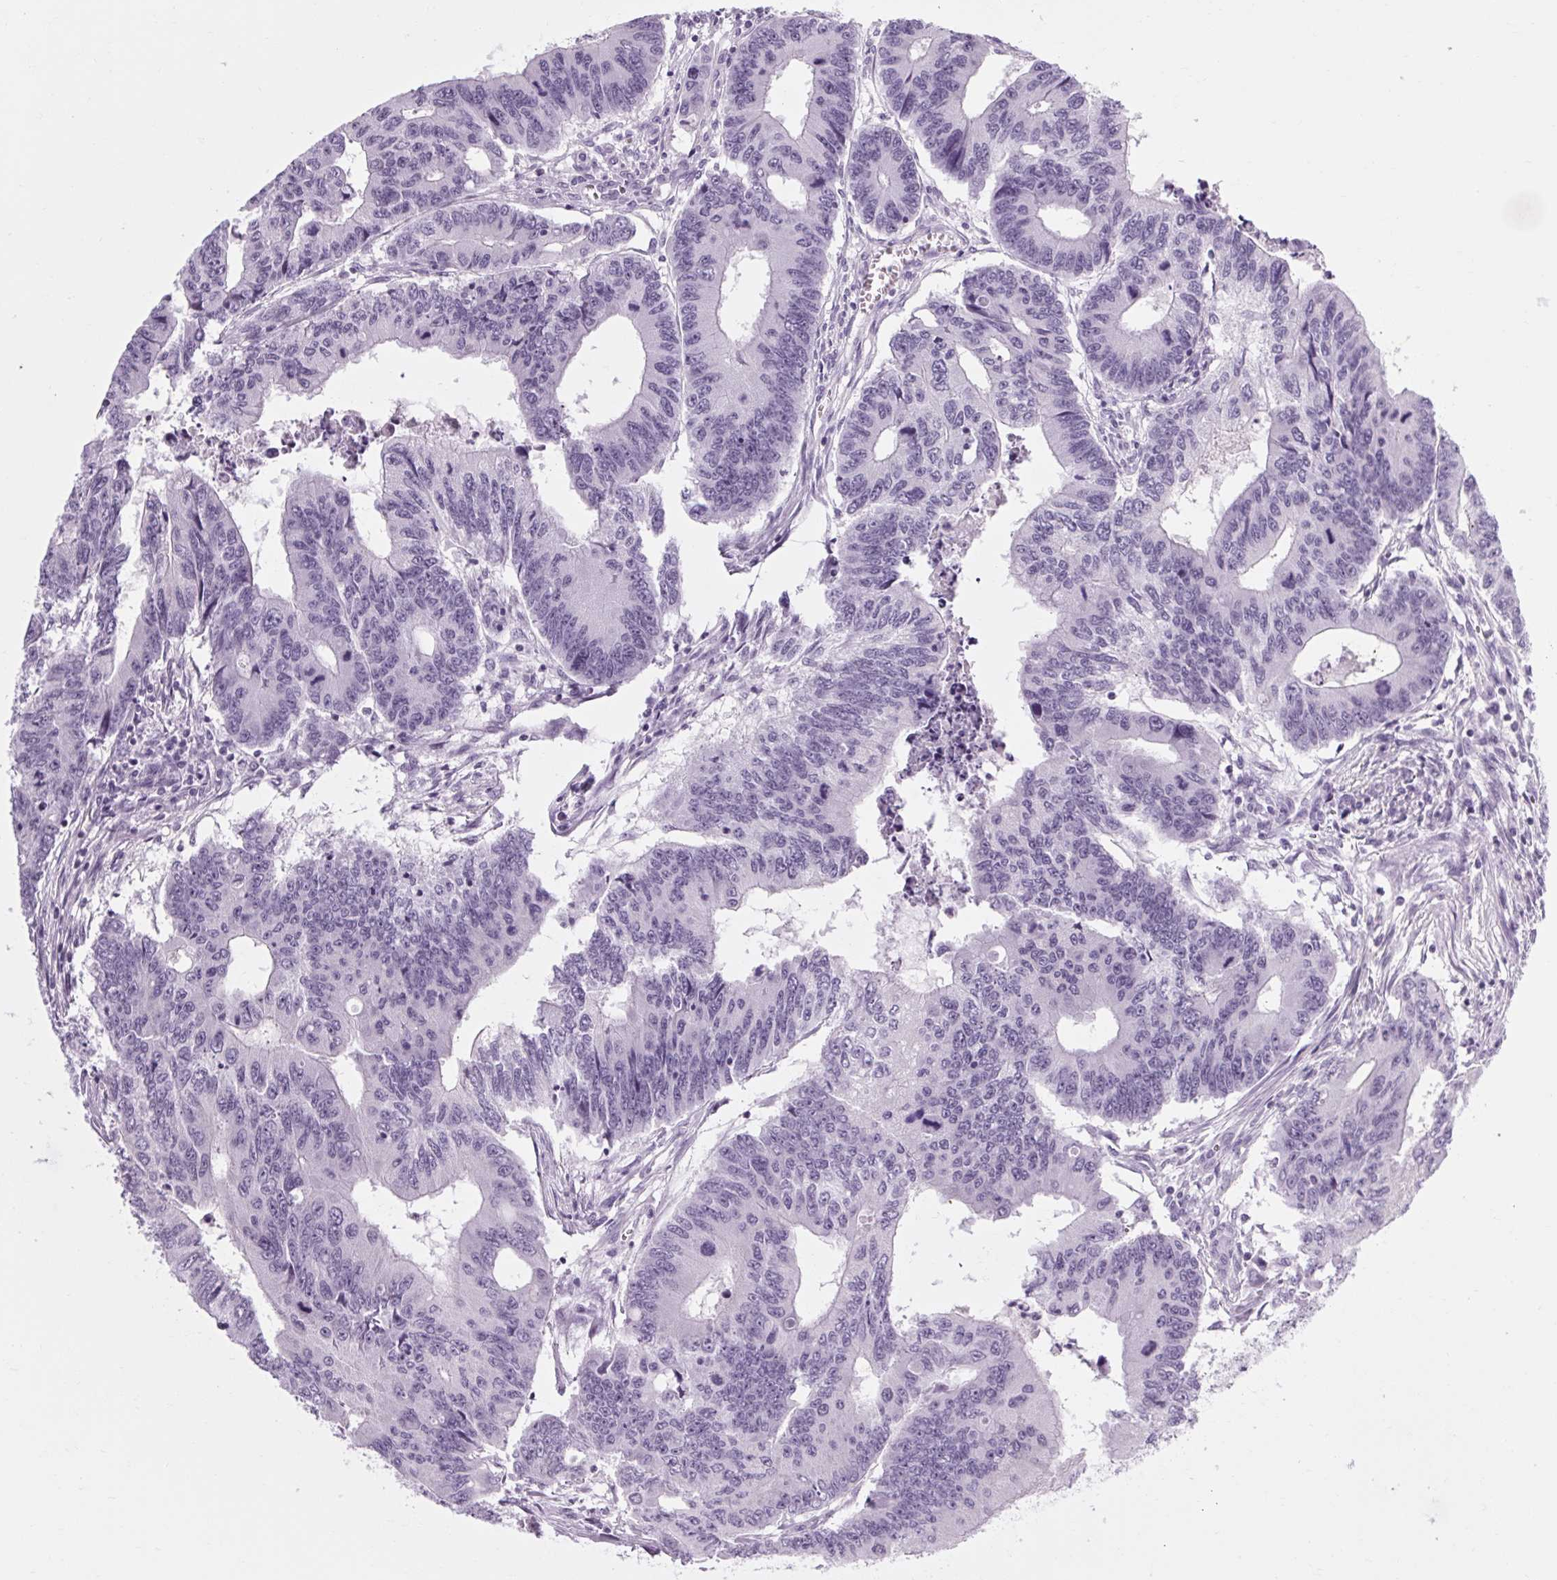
{"staining": {"intensity": "negative", "quantity": "none", "location": "none"}, "tissue": "colorectal cancer", "cell_type": "Tumor cells", "image_type": "cancer", "snomed": [{"axis": "morphology", "description": "Adenocarcinoma, NOS"}, {"axis": "topography", "description": "Colon"}], "caption": "There is no significant positivity in tumor cells of colorectal cancer. (Immunohistochemistry (ihc), brightfield microscopy, high magnification).", "gene": "POMC", "patient": {"sex": "male", "age": 53}}